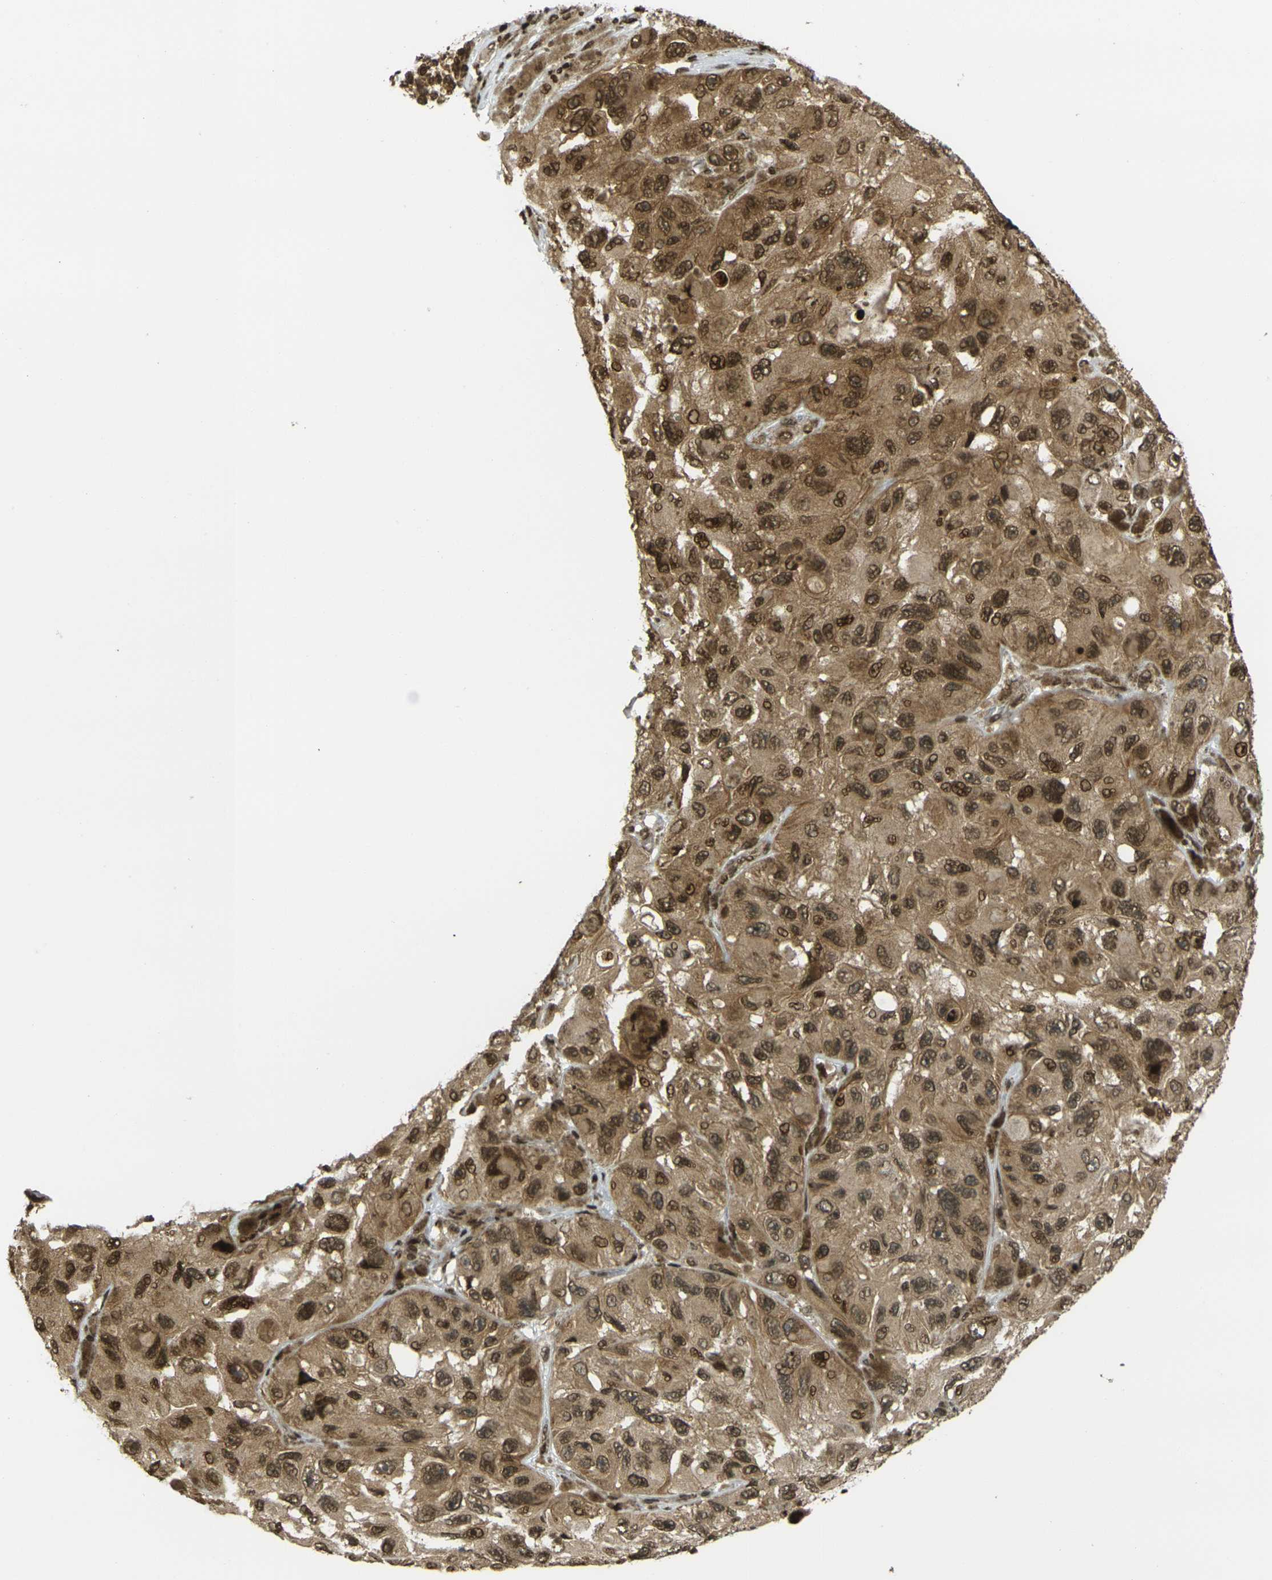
{"staining": {"intensity": "strong", "quantity": ">75%", "location": "cytoplasmic/membranous,nuclear"}, "tissue": "melanoma", "cell_type": "Tumor cells", "image_type": "cancer", "snomed": [{"axis": "morphology", "description": "Malignant melanoma, NOS"}, {"axis": "topography", "description": "Skin"}], "caption": "Immunohistochemistry (IHC) image of human melanoma stained for a protein (brown), which displays high levels of strong cytoplasmic/membranous and nuclear expression in approximately >75% of tumor cells.", "gene": "RUVBL2", "patient": {"sex": "female", "age": 73}}